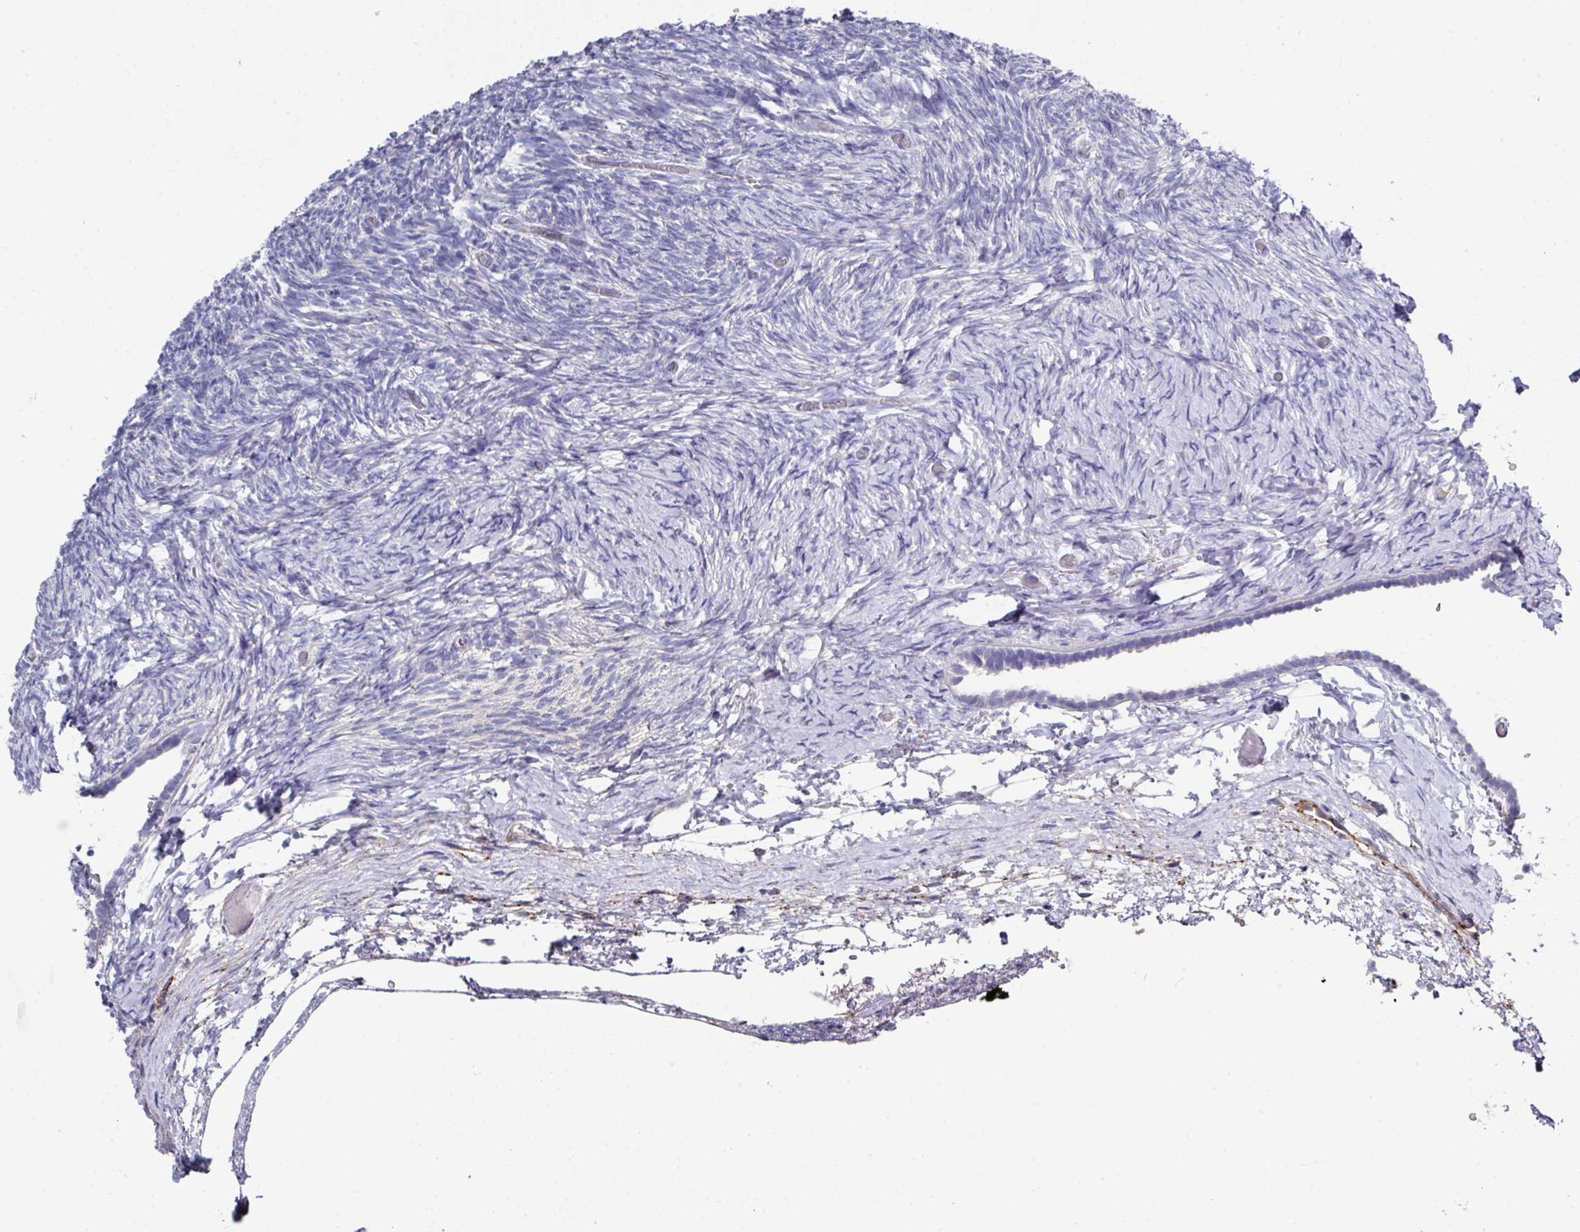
{"staining": {"intensity": "negative", "quantity": "none", "location": "none"}, "tissue": "ovary", "cell_type": "Follicle cells", "image_type": "normal", "snomed": [{"axis": "morphology", "description": "Normal tissue, NOS"}, {"axis": "topography", "description": "Ovary"}], "caption": "DAB immunohistochemical staining of normal ovary displays no significant expression in follicle cells.", "gene": "CLDN1", "patient": {"sex": "female", "age": 39}}